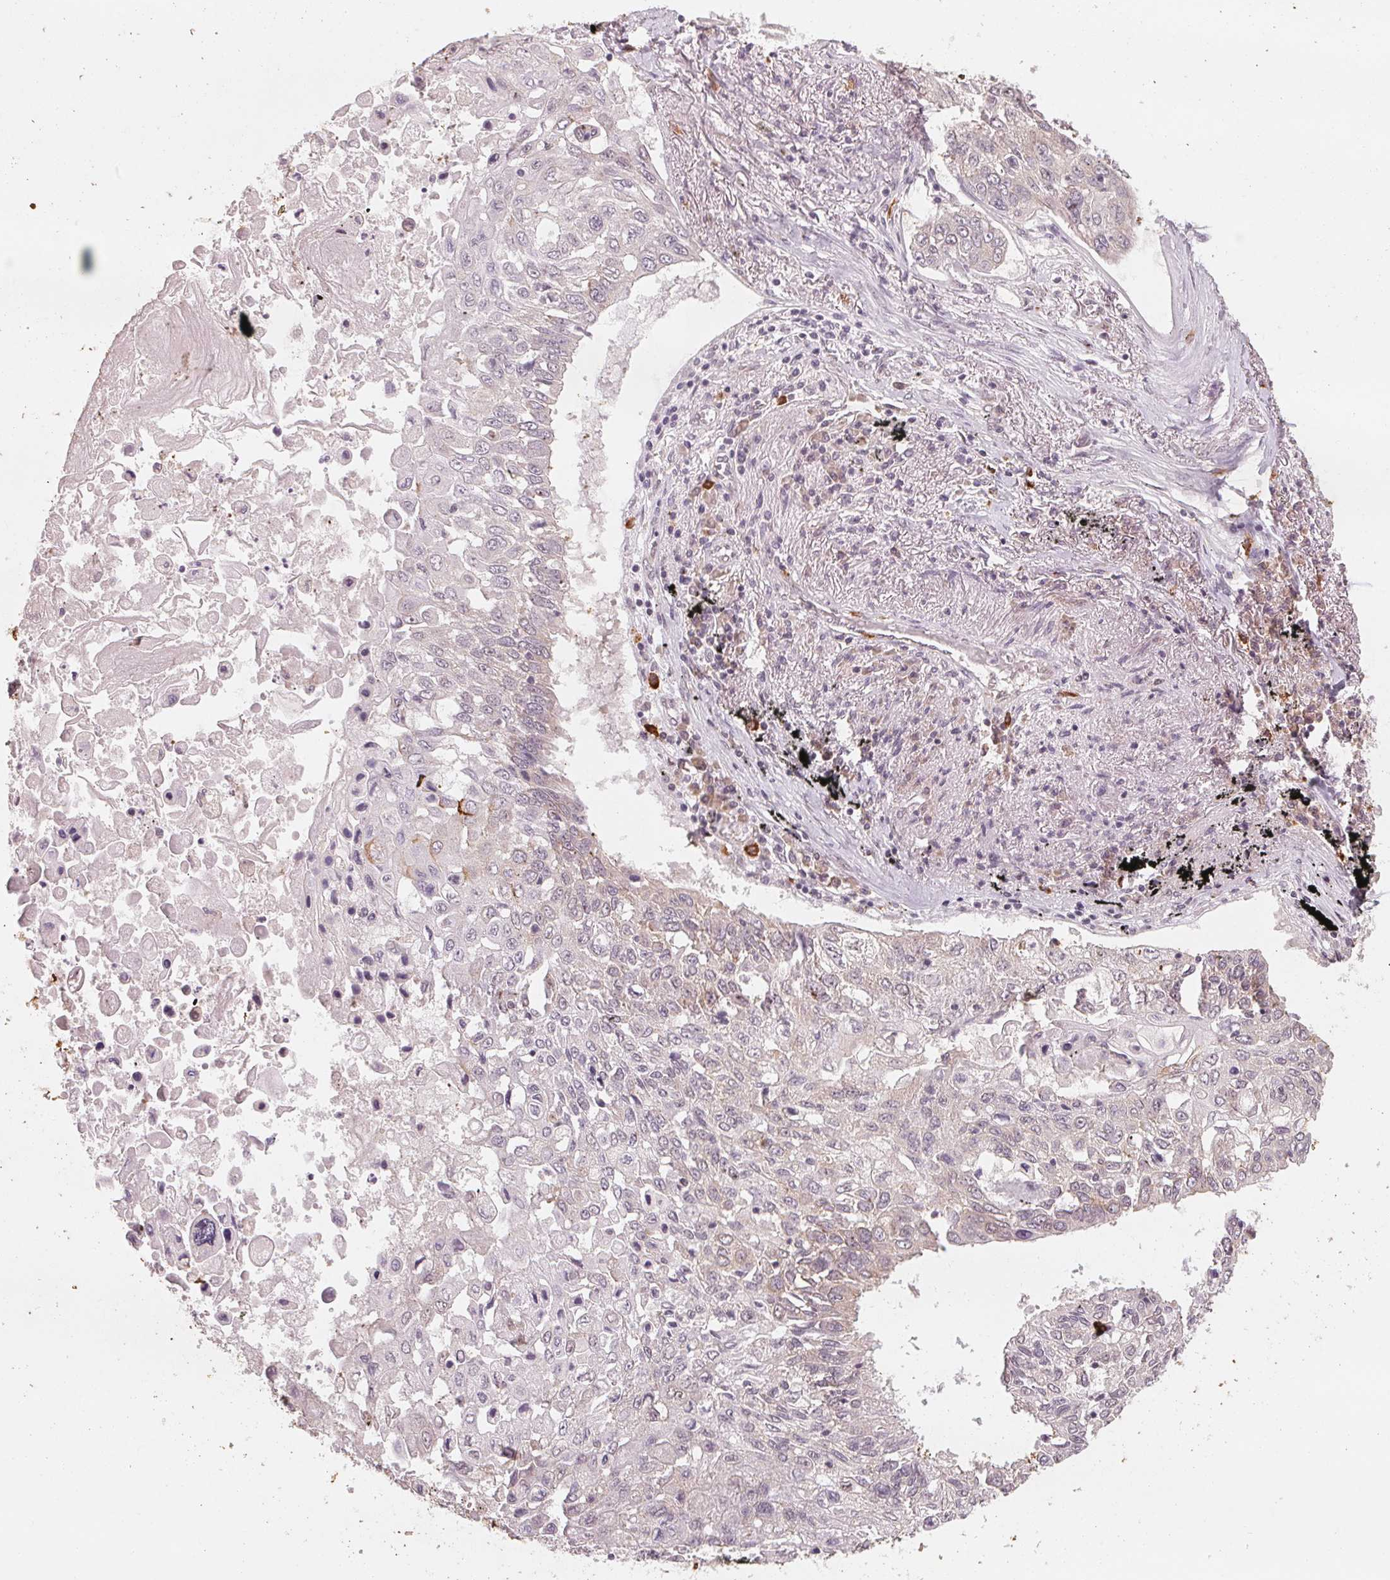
{"staining": {"intensity": "negative", "quantity": "none", "location": "none"}, "tissue": "lung cancer", "cell_type": "Tumor cells", "image_type": "cancer", "snomed": [{"axis": "morphology", "description": "Squamous cell carcinoma, NOS"}, {"axis": "topography", "description": "Lung"}], "caption": "Immunohistochemical staining of human lung cancer (squamous cell carcinoma) displays no significant staining in tumor cells.", "gene": "GIGYF2", "patient": {"sex": "male", "age": 75}}